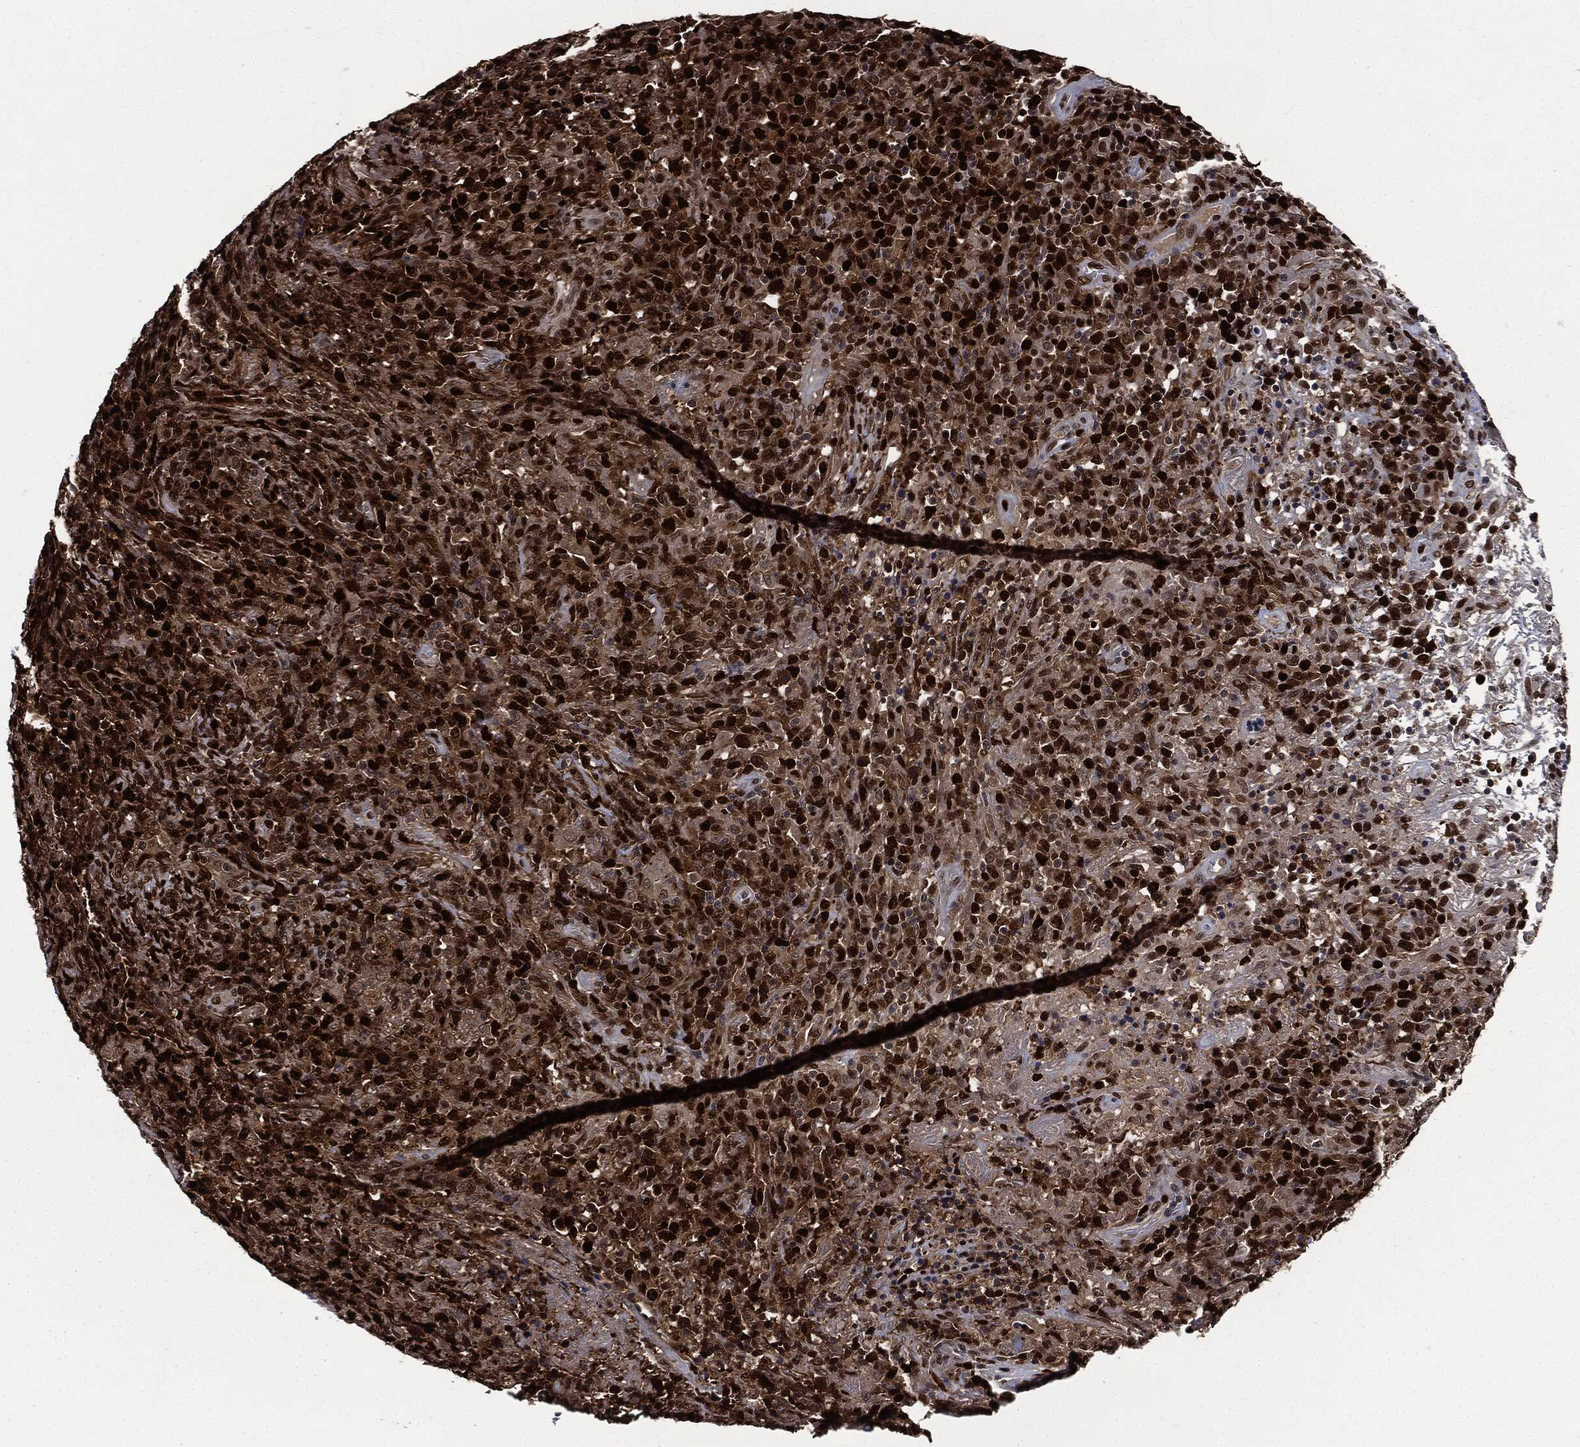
{"staining": {"intensity": "strong", "quantity": ">75%", "location": "nuclear"}, "tissue": "lymphoma", "cell_type": "Tumor cells", "image_type": "cancer", "snomed": [{"axis": "morphology", "description": "Malignant lymphoma, non-Hodgkin's type, High grade"}, {"axis": "topography", "description": "Lung"}], "caption": "High-grade malignant lymphoma, non-Hodgkin's type was stained to show a protein in brown. There is high levels of strong nuclear positivity in approximately >75% of tumor cells. The staining was performed using DAB (3,3'-diaminobenzidine), with brown indicating positive protein expression. Nuclei are stained blue with hematoxylin.", "gene": "PCNA", "patient": {"sex": "male", "age": 79}}